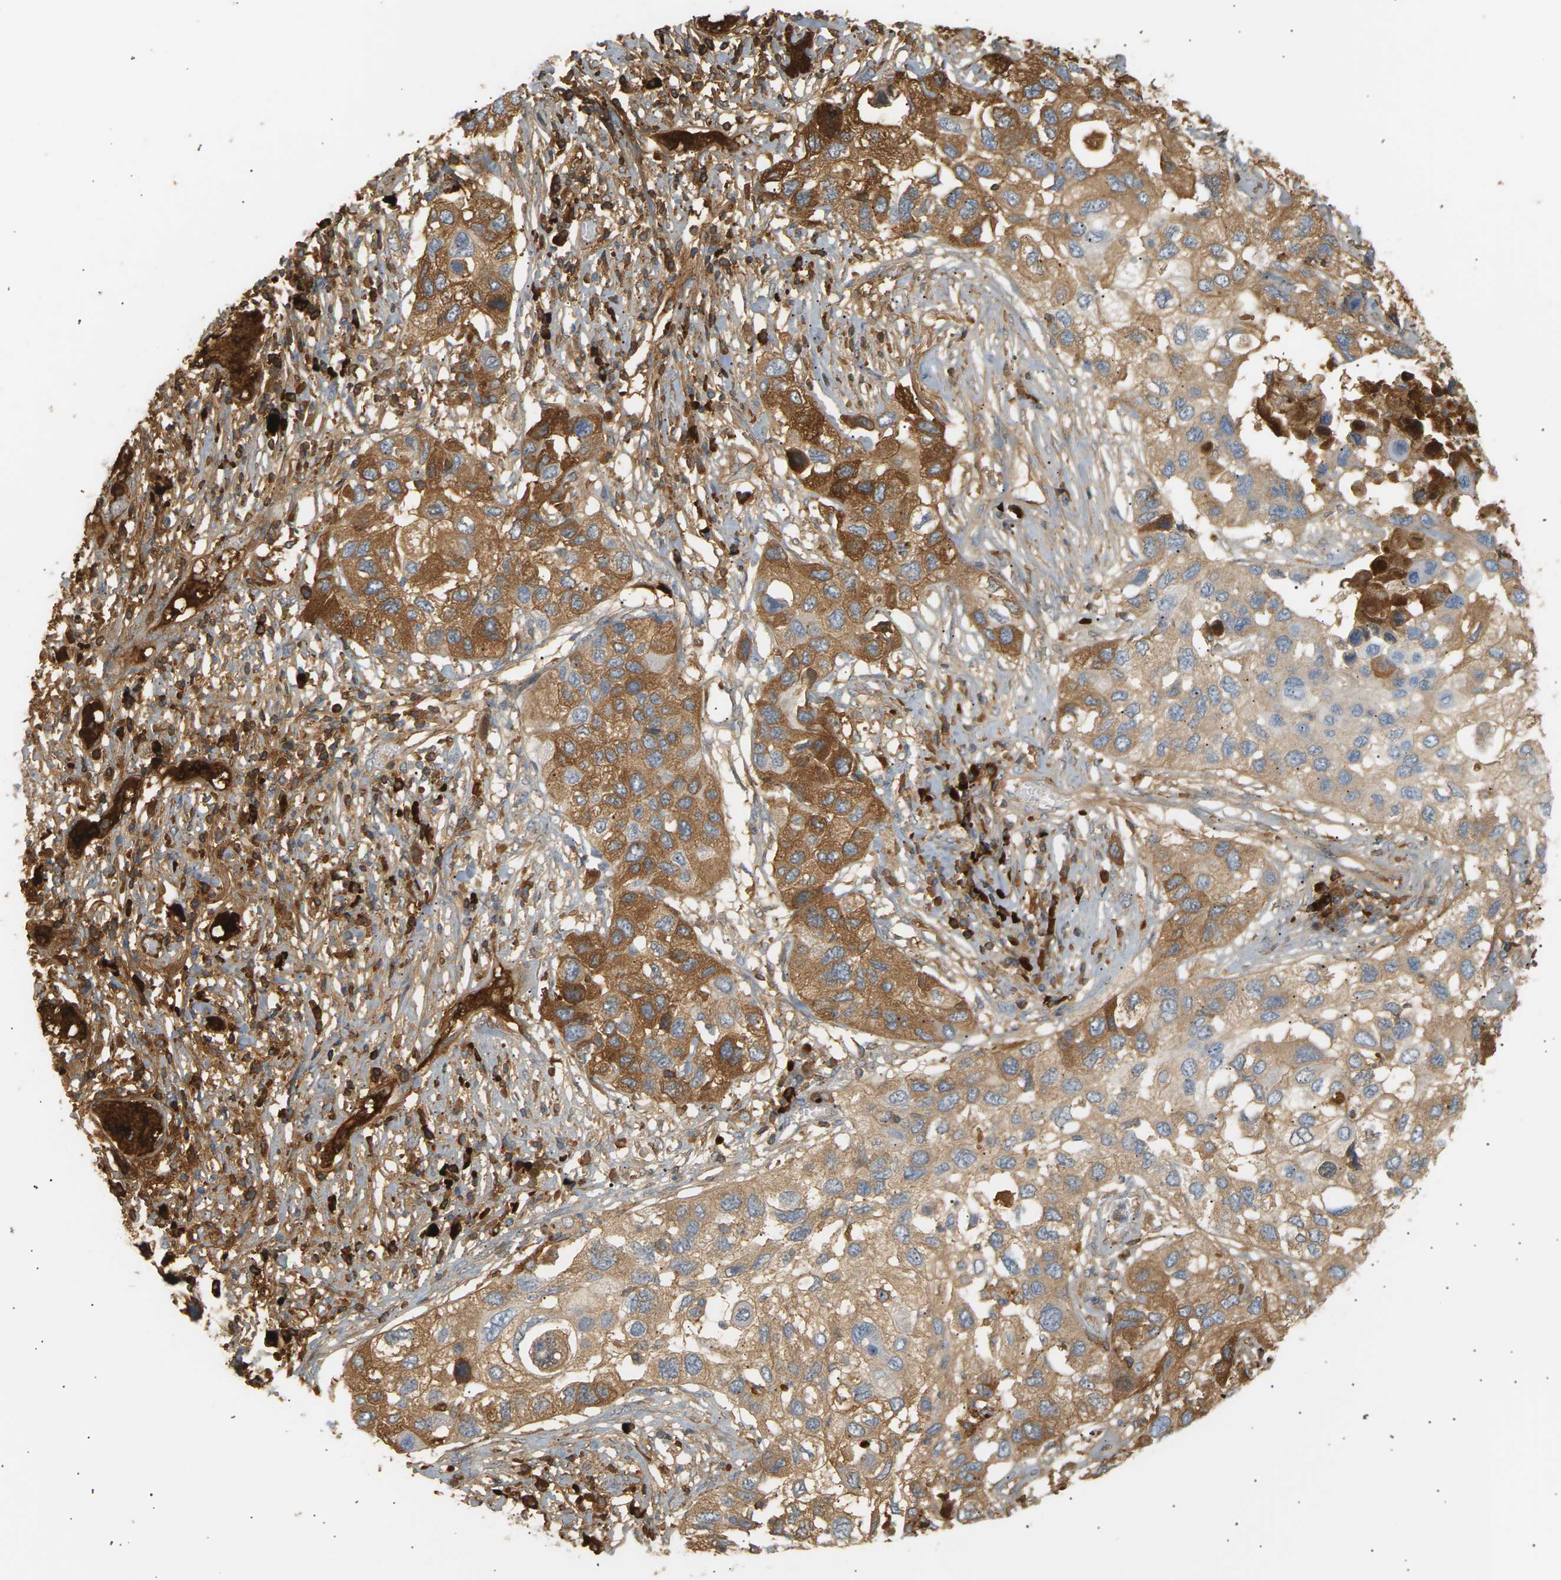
{"staining": {"intensity": "moderate", "quantity": ">75%", "location": "cytoplasmic/membranous"}, "tissue": "lung cancer", "cell_type": "Tumor cells", "image_type": "cancer", "snomed": [{"axis": "morphology", "description": "Squamous cell carcinoma, NOS"}, {"axis": "topography", "description": "Lung"}], "caption": "Squamous cell carcinoma (lung) stained for a protein demonstrates moderate cytoplasmic/membranous positivity in tumor cells. The staining was performed using DAB, with brown indicating positive protein expression. Nuclei are stained blue with hematoxylin.", "gene": "IGLC3", "patient": {"sex": "male", "age": 71}}